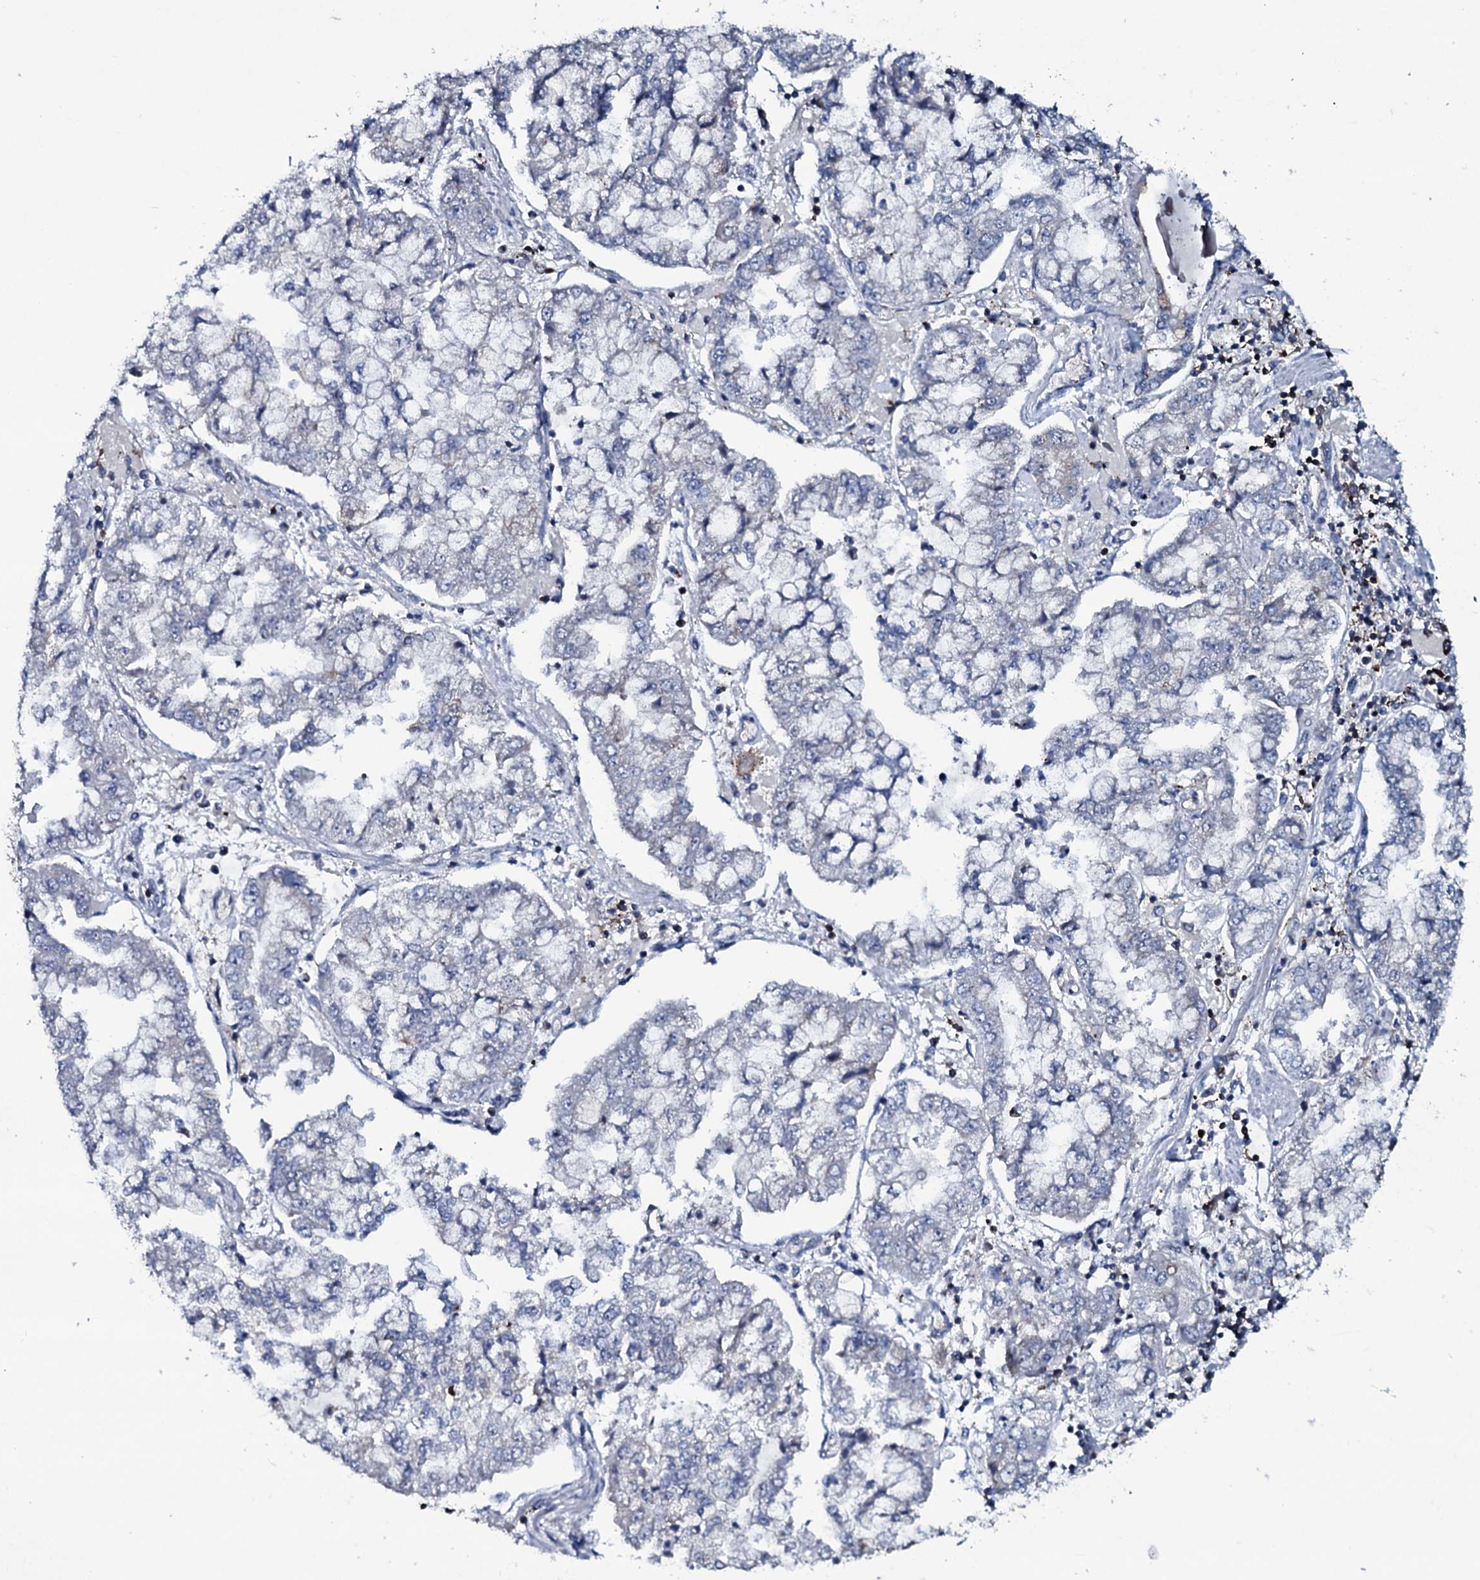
{"staining": {"intensity": "negative", "quantity": "none", "location": "none"}, "tissue": "stomach cancer", "cell_type": "Tumor cells", "image_type": "cancer", "snomed": [{"axis": "morphology", "description": "Adenocarcinoma, NOS"}, {"axis": "topography", "description": "Stomach"}], "caption": "This is a image of IHC staining of stomach cancer (adenocarcinoma), which shows no staining in tumor cells.", "gene": "OGFOD2", "patient": {"sex": "male", "age": 76}}